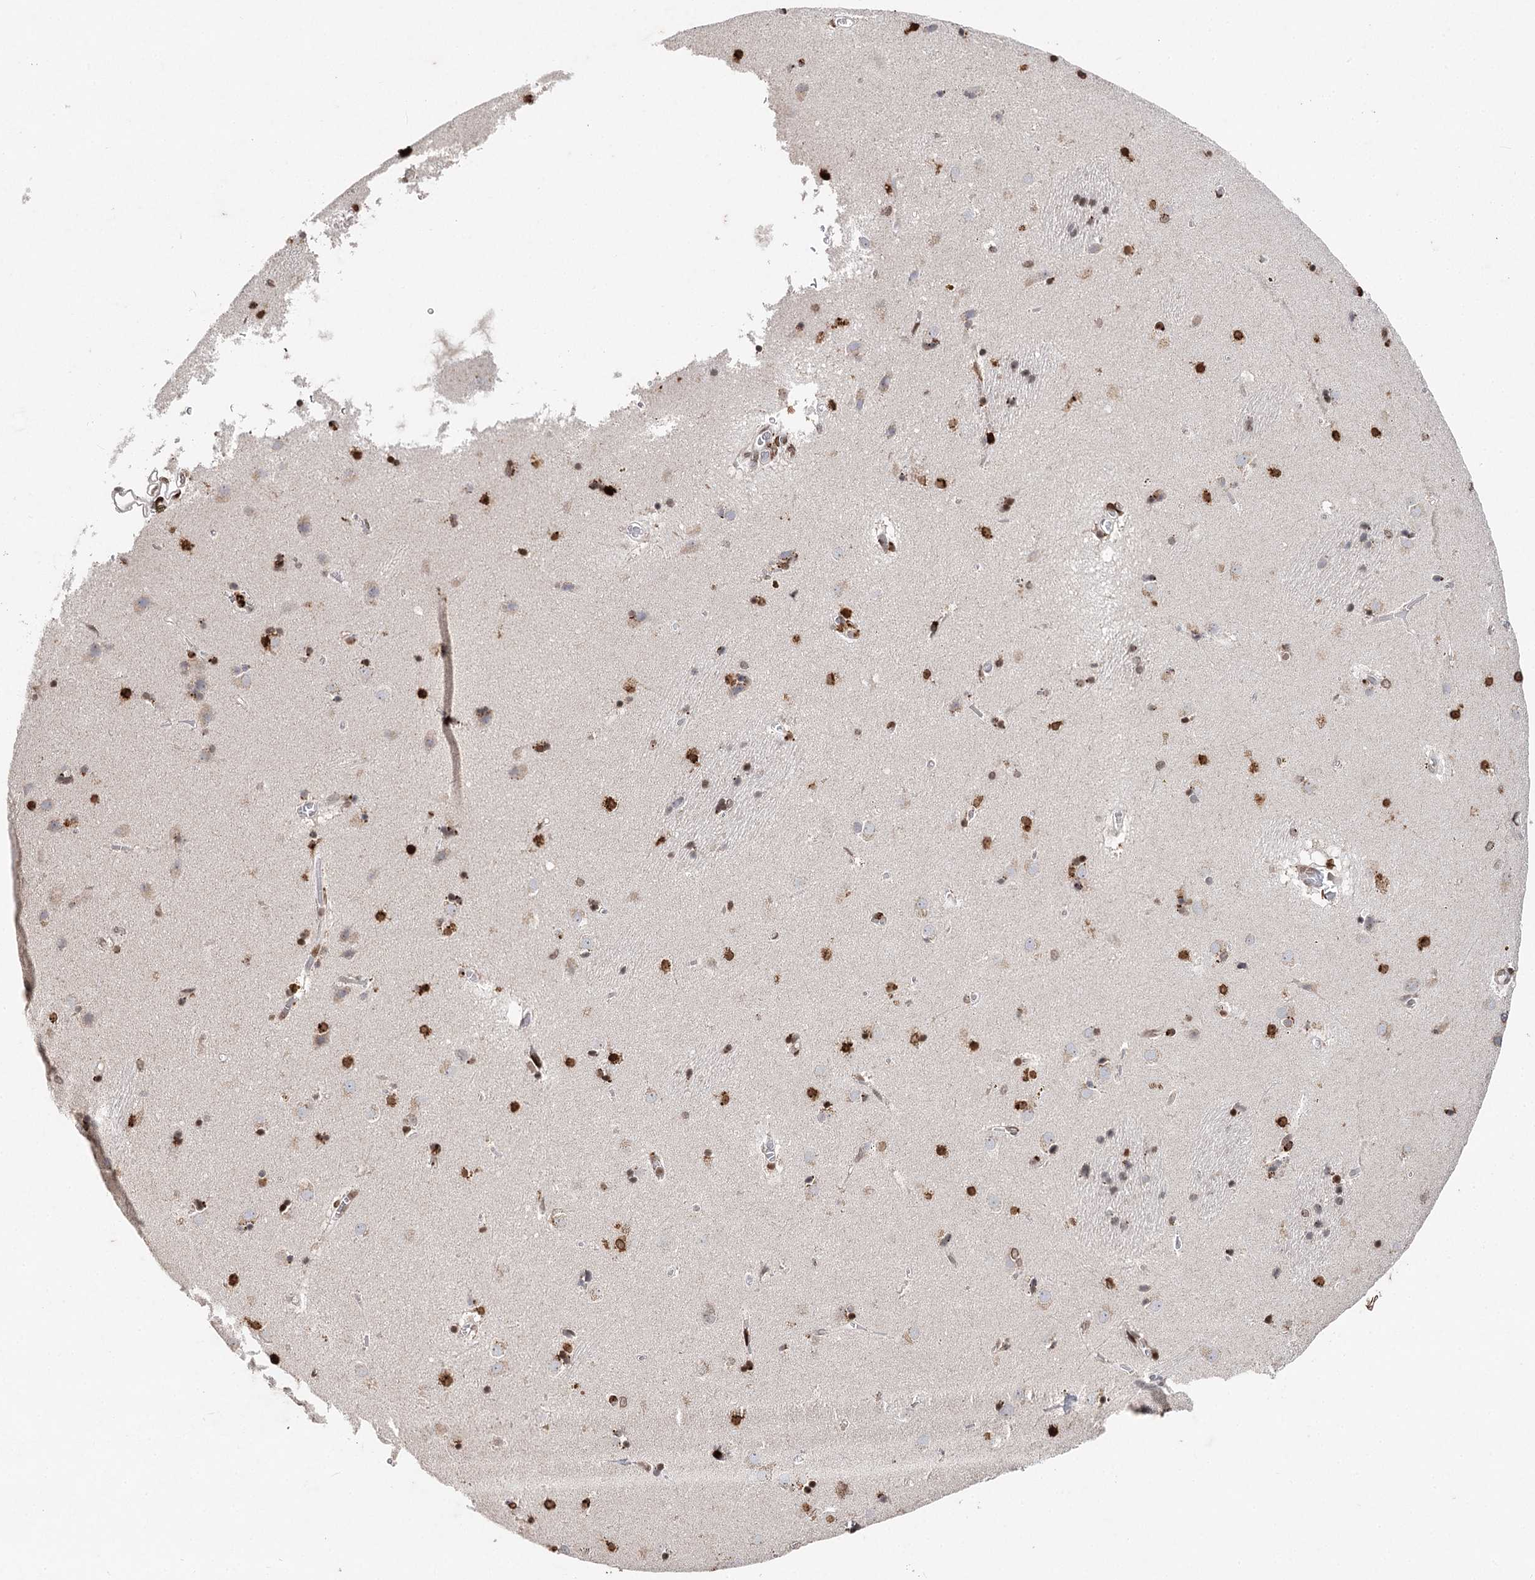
{"staining": {"intensity": "strong", "quantity": "25%-75%", "location": "cytoplasmic/membranous,nuclear"}, "tissue": "caudate", "cell_type": "Glial cells", "image_type": "normal", "snomed": [{"axis": "morphology", "description": "Normal tissue, NOS"}, {"axis": "topography", "description": "Lateral ventricle wall"}], "caption": "The image reveals staining of benign caudate, revealing strong cytoplasmic/membranous,nuclear protein positivity (brown color) within glial cells. (DAB (3,3'-diaminobenzidine) IHC with brightfield microscopy, high magnification).", "gene": "FRMD4A", "patient": {"sex": "male", "age": 70}}